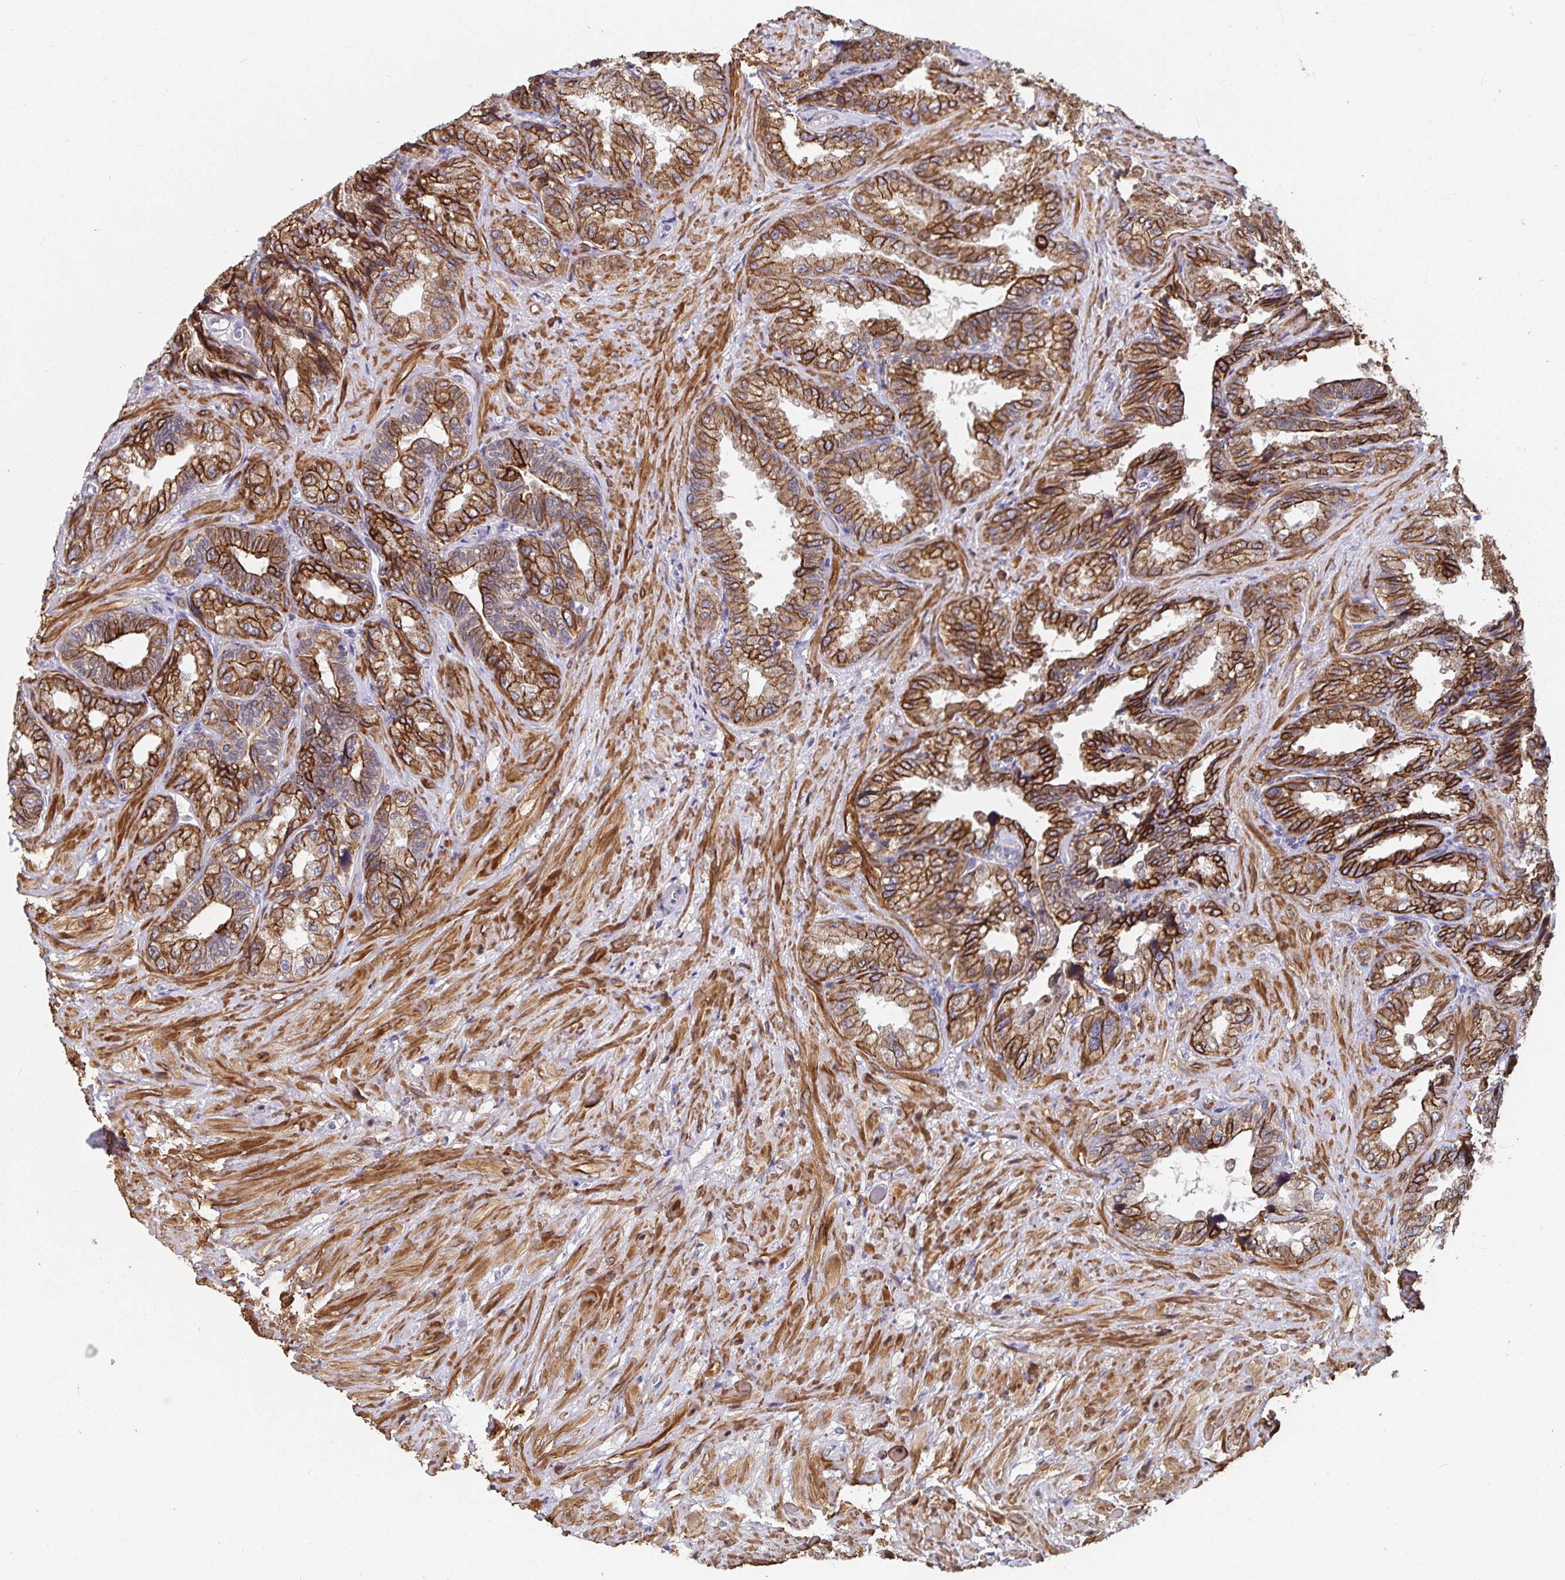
{"staining": {"intensity": "strong", "quantity": "25%-75%", "location": "cytoplasmic/membranous"}, "tissue": "seminal vesicle", "cell_type": "Glandular cells", "image_type": "normal", "snomed": [{"axis": "morphology", "description": "Normal tissue, NOS"}, {"axis": "topography", "description": "Seminal veicle"}], "caption": "Immunohistochemical staining of unremarkable human seminal vesicle demonstrates high levels of strong cytoplasmic/membranous positivity in about 25%-75% of glandular cells. Immunohistochemistry stains the protein of interest in brown and the nuclei are stained blue.", "gene": "ZIK1", "patient": {"sex": "male", "age": 68}}